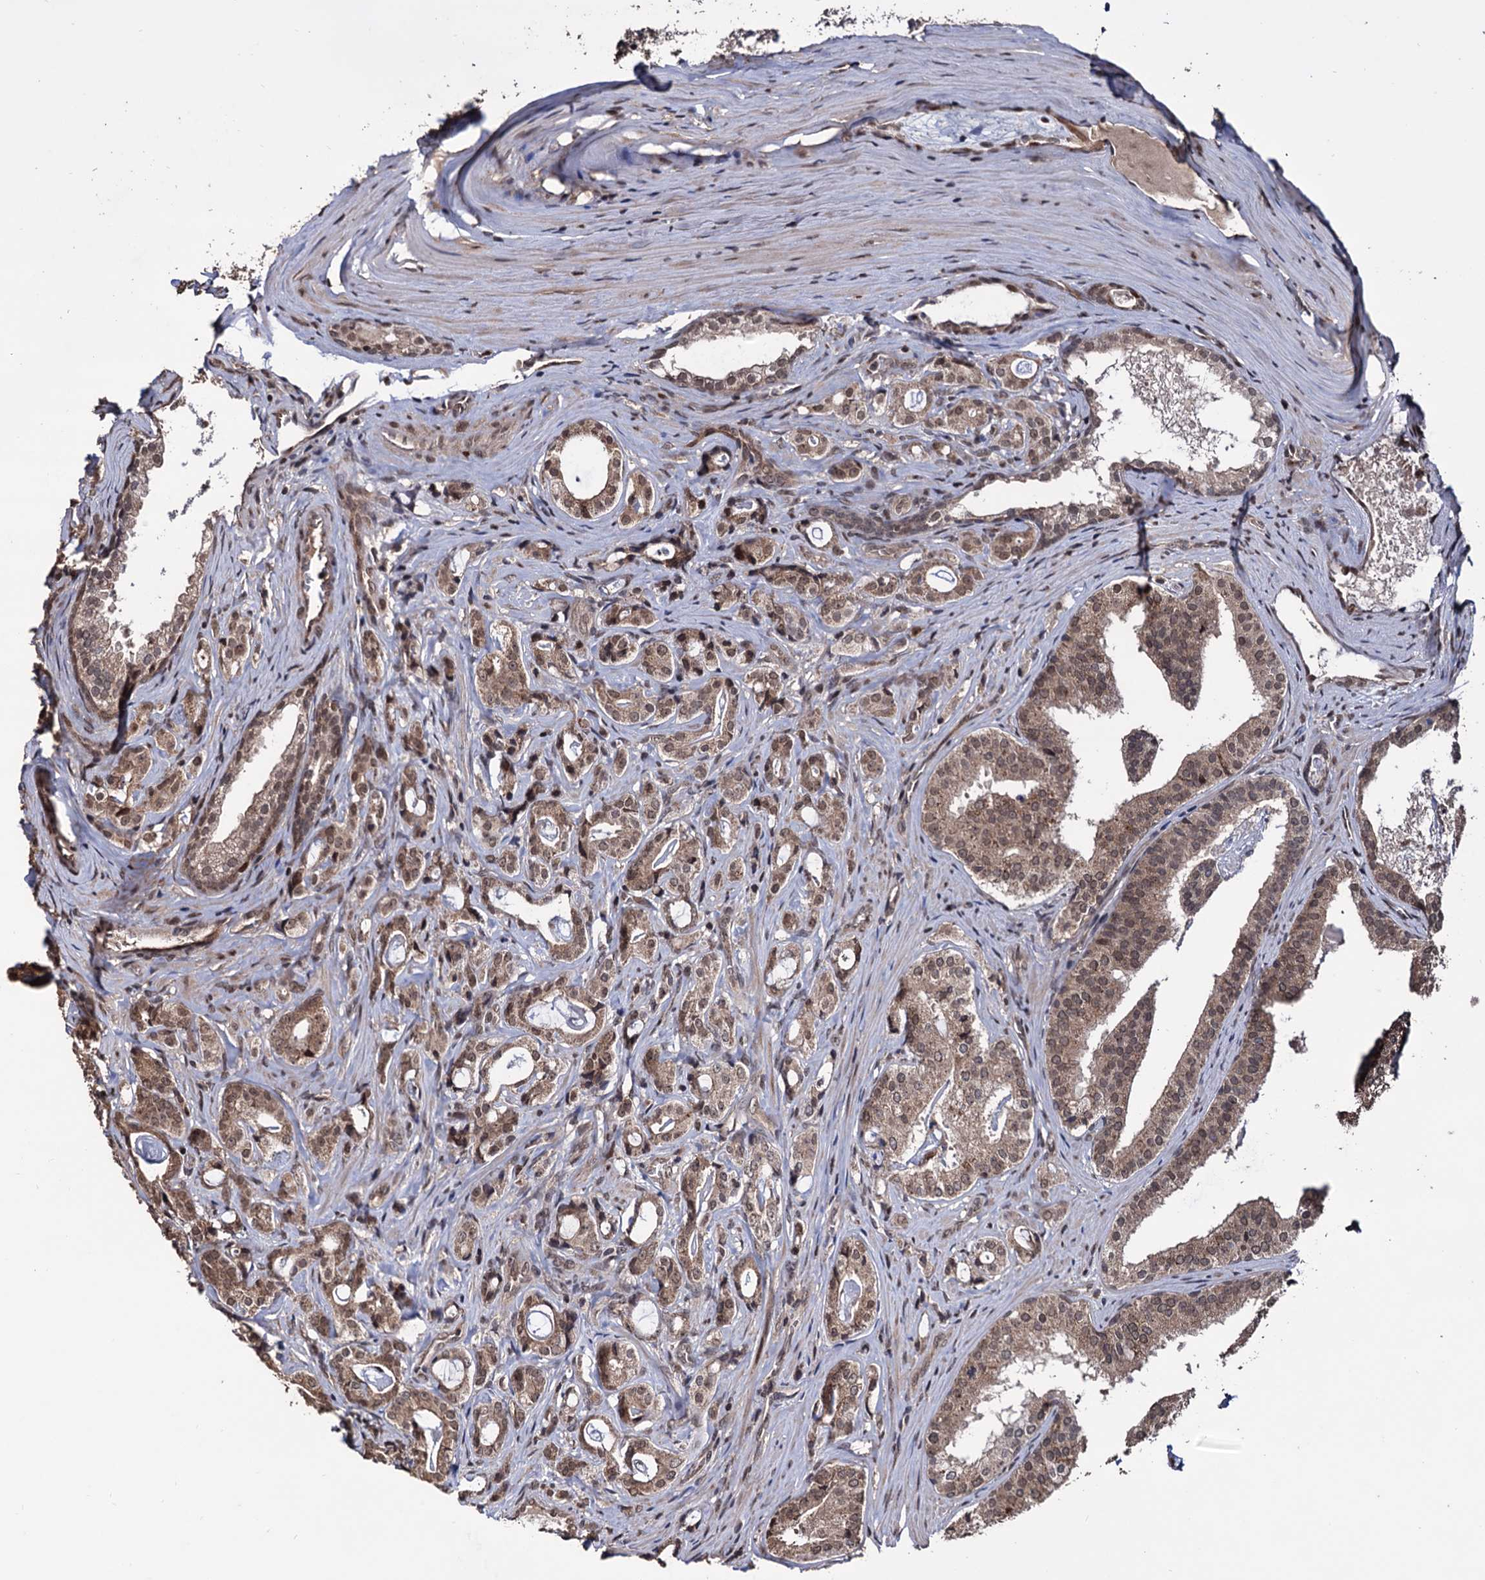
{"staining": {"intensity": "moderate", "quantity": ">75%", "location": "cytoplasmic/membranous,nuclear"}, "tissue": "prostate cancer", "cell_type": "Tumor cells", "image_type": "cancer", "snomed": [{"axis": "morphology", "description": "Adenocarcinoma, High grade"}, {"axis": "topography", "description": "Prostate"}], "caption": "Protein staining of prostate cancer tissue displays moderate cytoplasmic/membranous and nuclear positivity in approximately >75% of tumor cells.", "gene": "KLF5", "patient": {"sex": "male", "age": 63}}